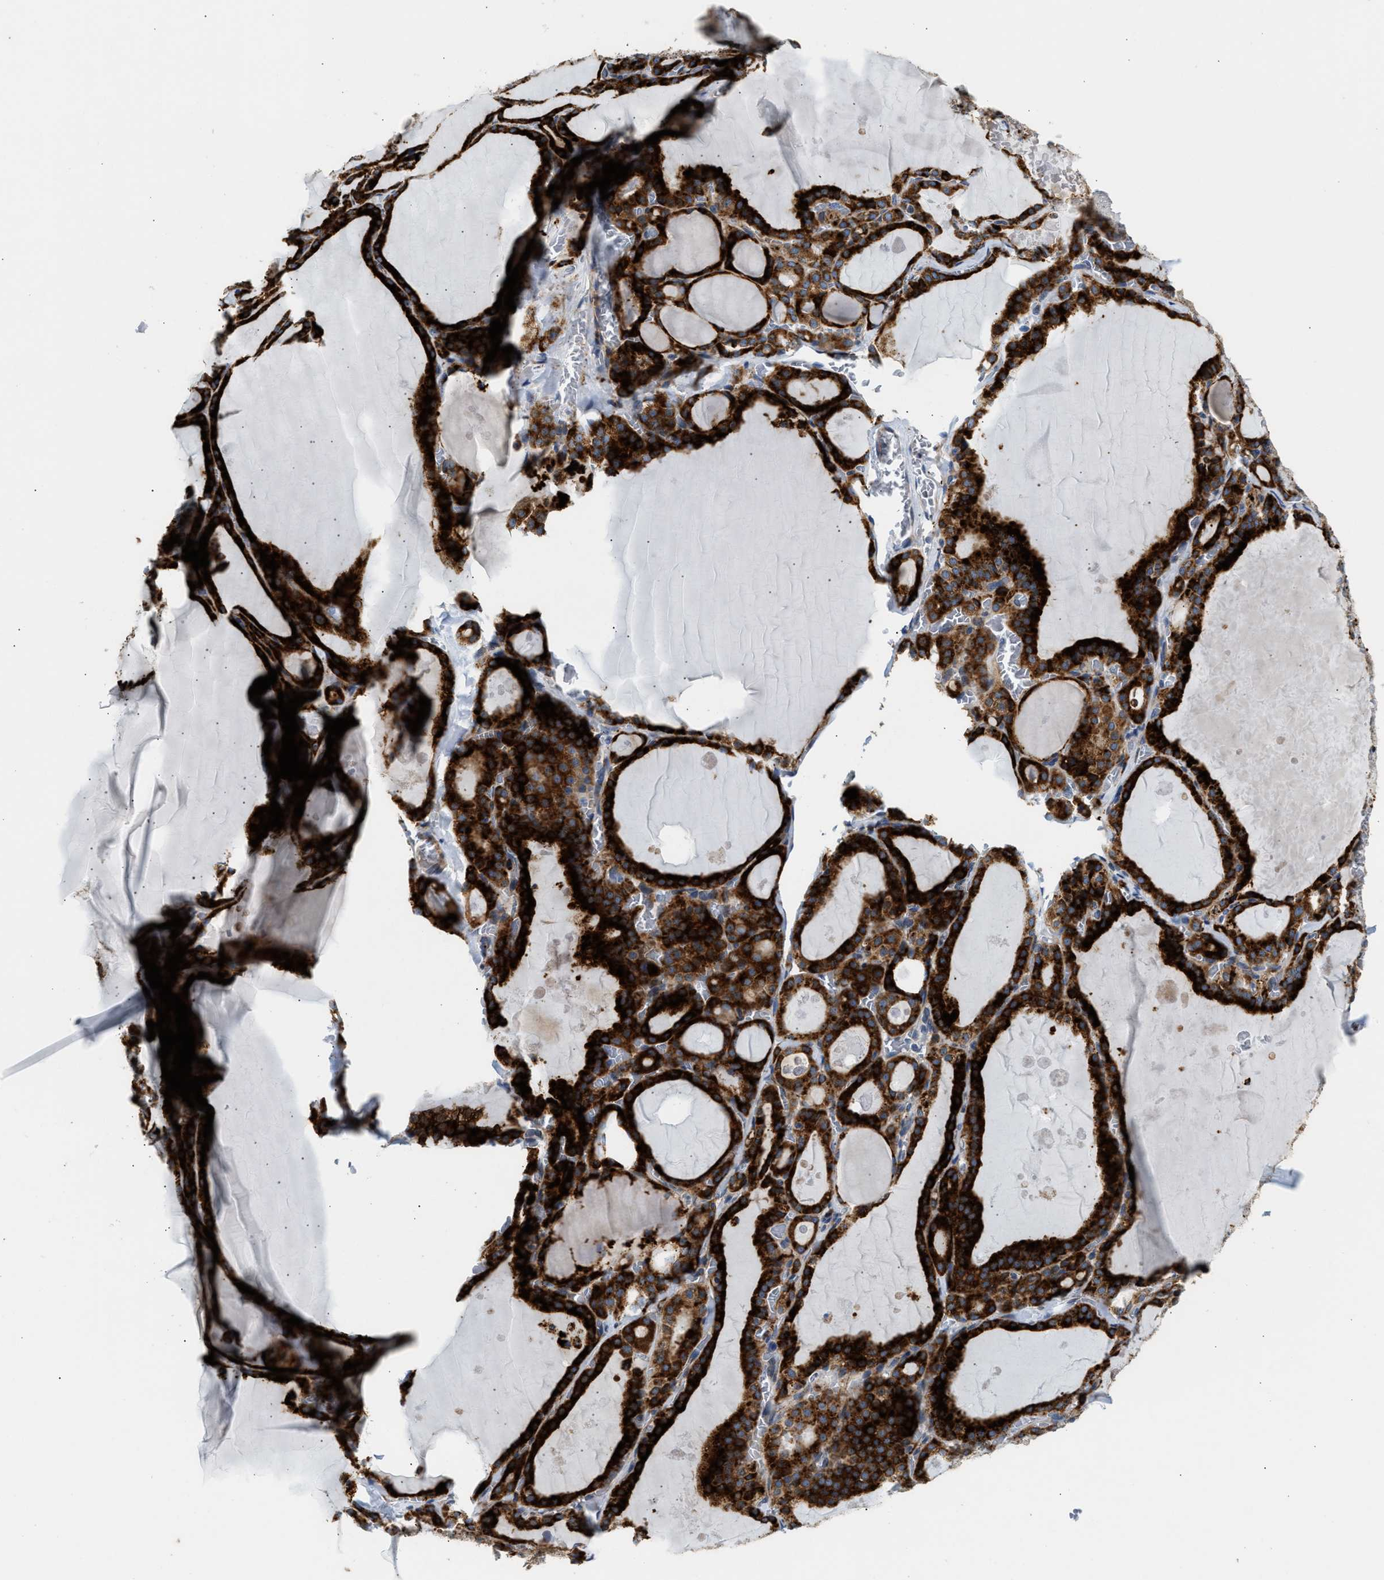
{"staining": {"intensity": "strong", "quantity": ">75%", "location": "cytoplasmic/membranous"}, "tissue": "thyroid gland", "cell_type": "Glandular cells", "image_type": "normal", "snomed": [{"axis": "morphology", "description": "Normal tissue, NOS"}, {"axis": "topography", "description": "Thyroid gland"}], "caption": "Strong cytoplasmic/membranous staining is seen in about >75% of glandular cells in unremarkable thyroid gland. The staining was performed using DAB to visualize the protein expression in brown, while the nuclei were stained in blue with hematoxylin (Magnification: 20x).", "gene": "AMZ1", "patient": {"sex": "male", "age": 56}}